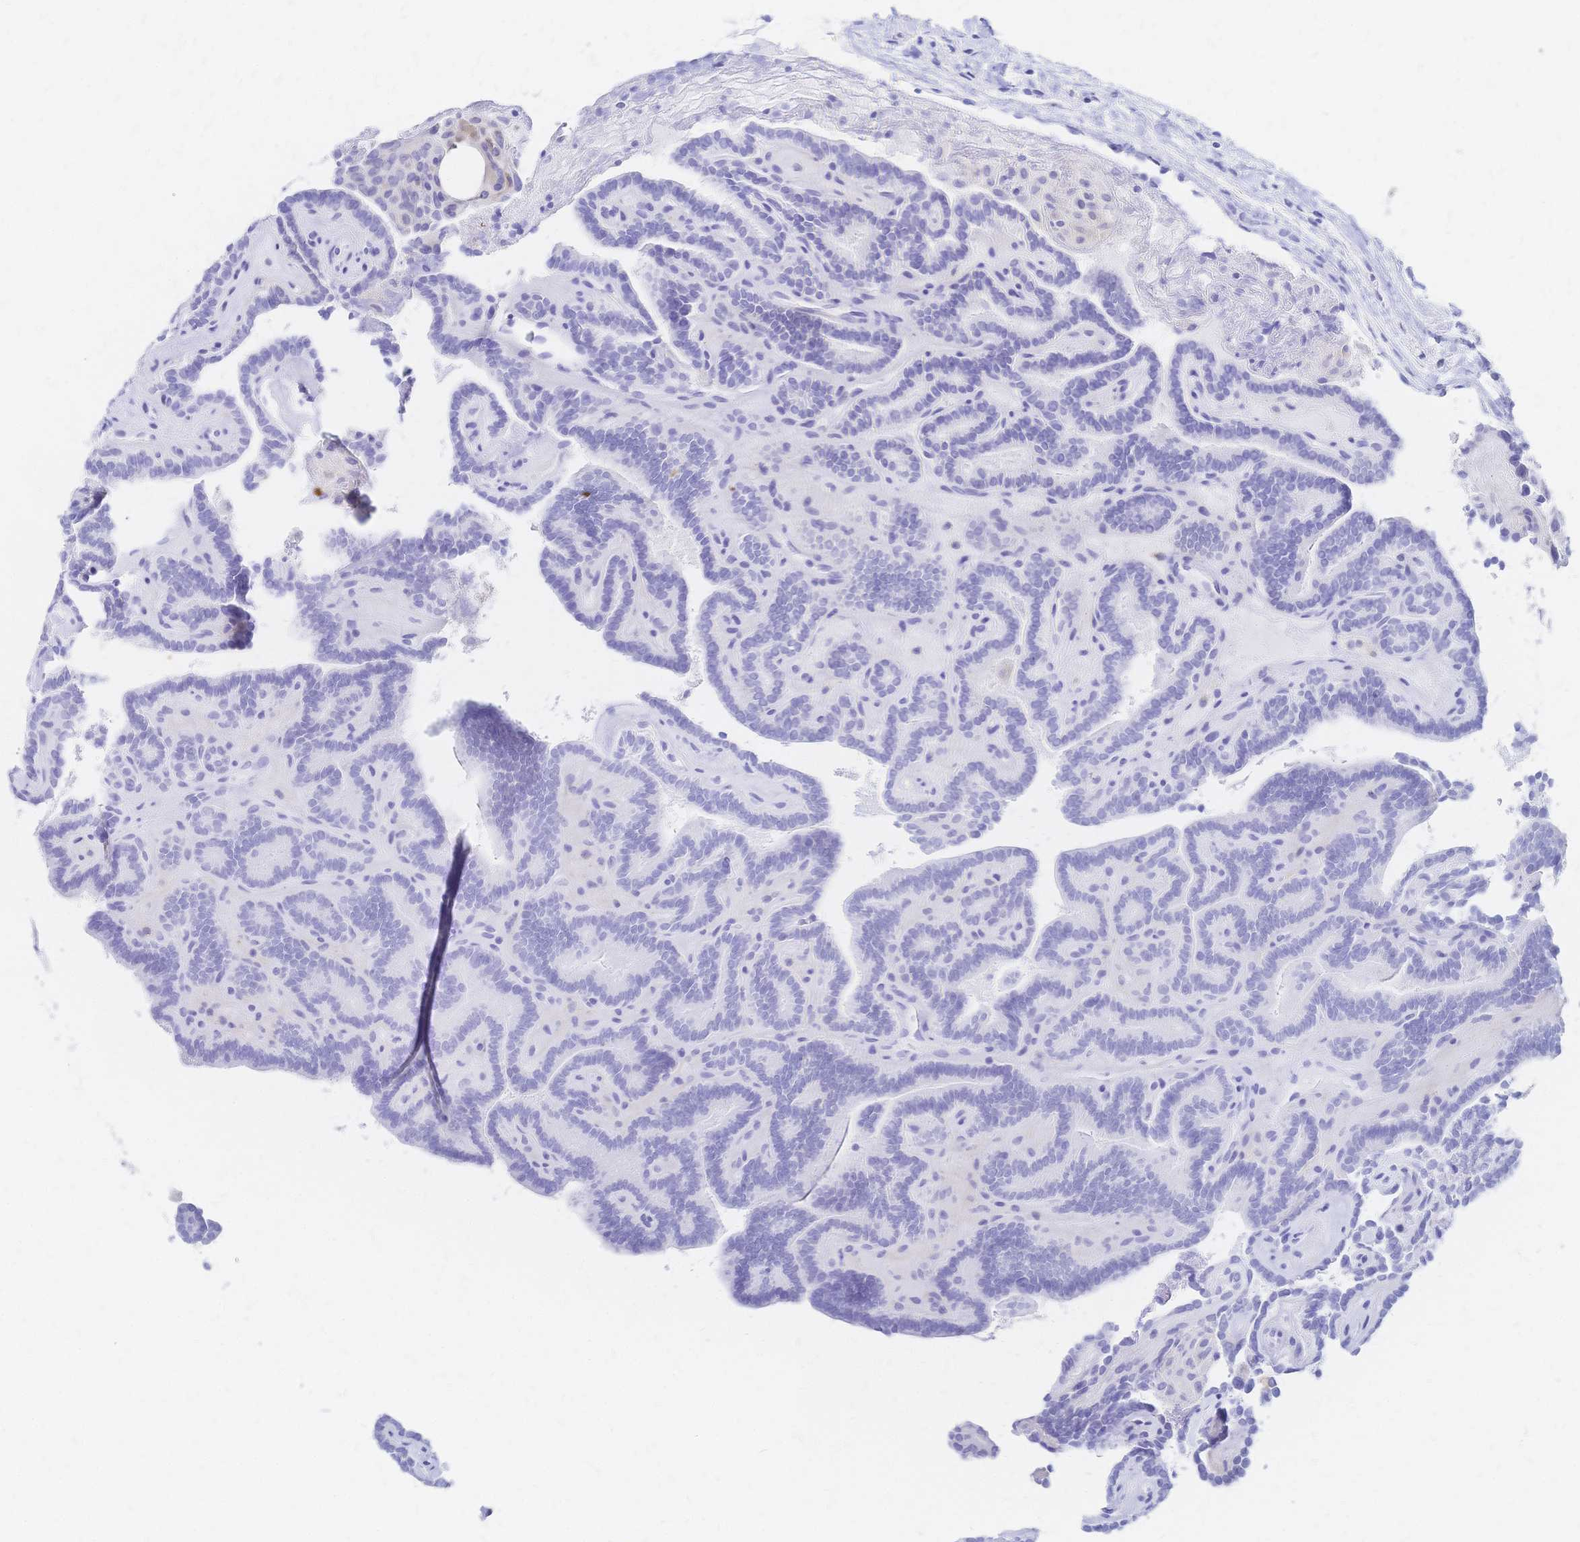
{"staining": {"intensity": "negative", "quantity": "none", "location": "none"}, "tissue": "thyroid cancer", "cell_type": "Tumor cells", "image_type": "cancer", "snomed": [{"axis": "morphology", "description": "Papillary adenocarcinoma, NOS"}, {"axis": "topography", "description": "Thyroid gland"}], "caption": "High power microscopy histopathology image of an immunohistochemistry photomicrograph of thyroid cancer, revealing no significant staining in tumor cells. (DAB (3,3'-diaminobenzidine) immunohistochemistry with hematoxylin counter stain).", "gene": "SLC5A1", "patient": {"sex": "female", "age": 21}}